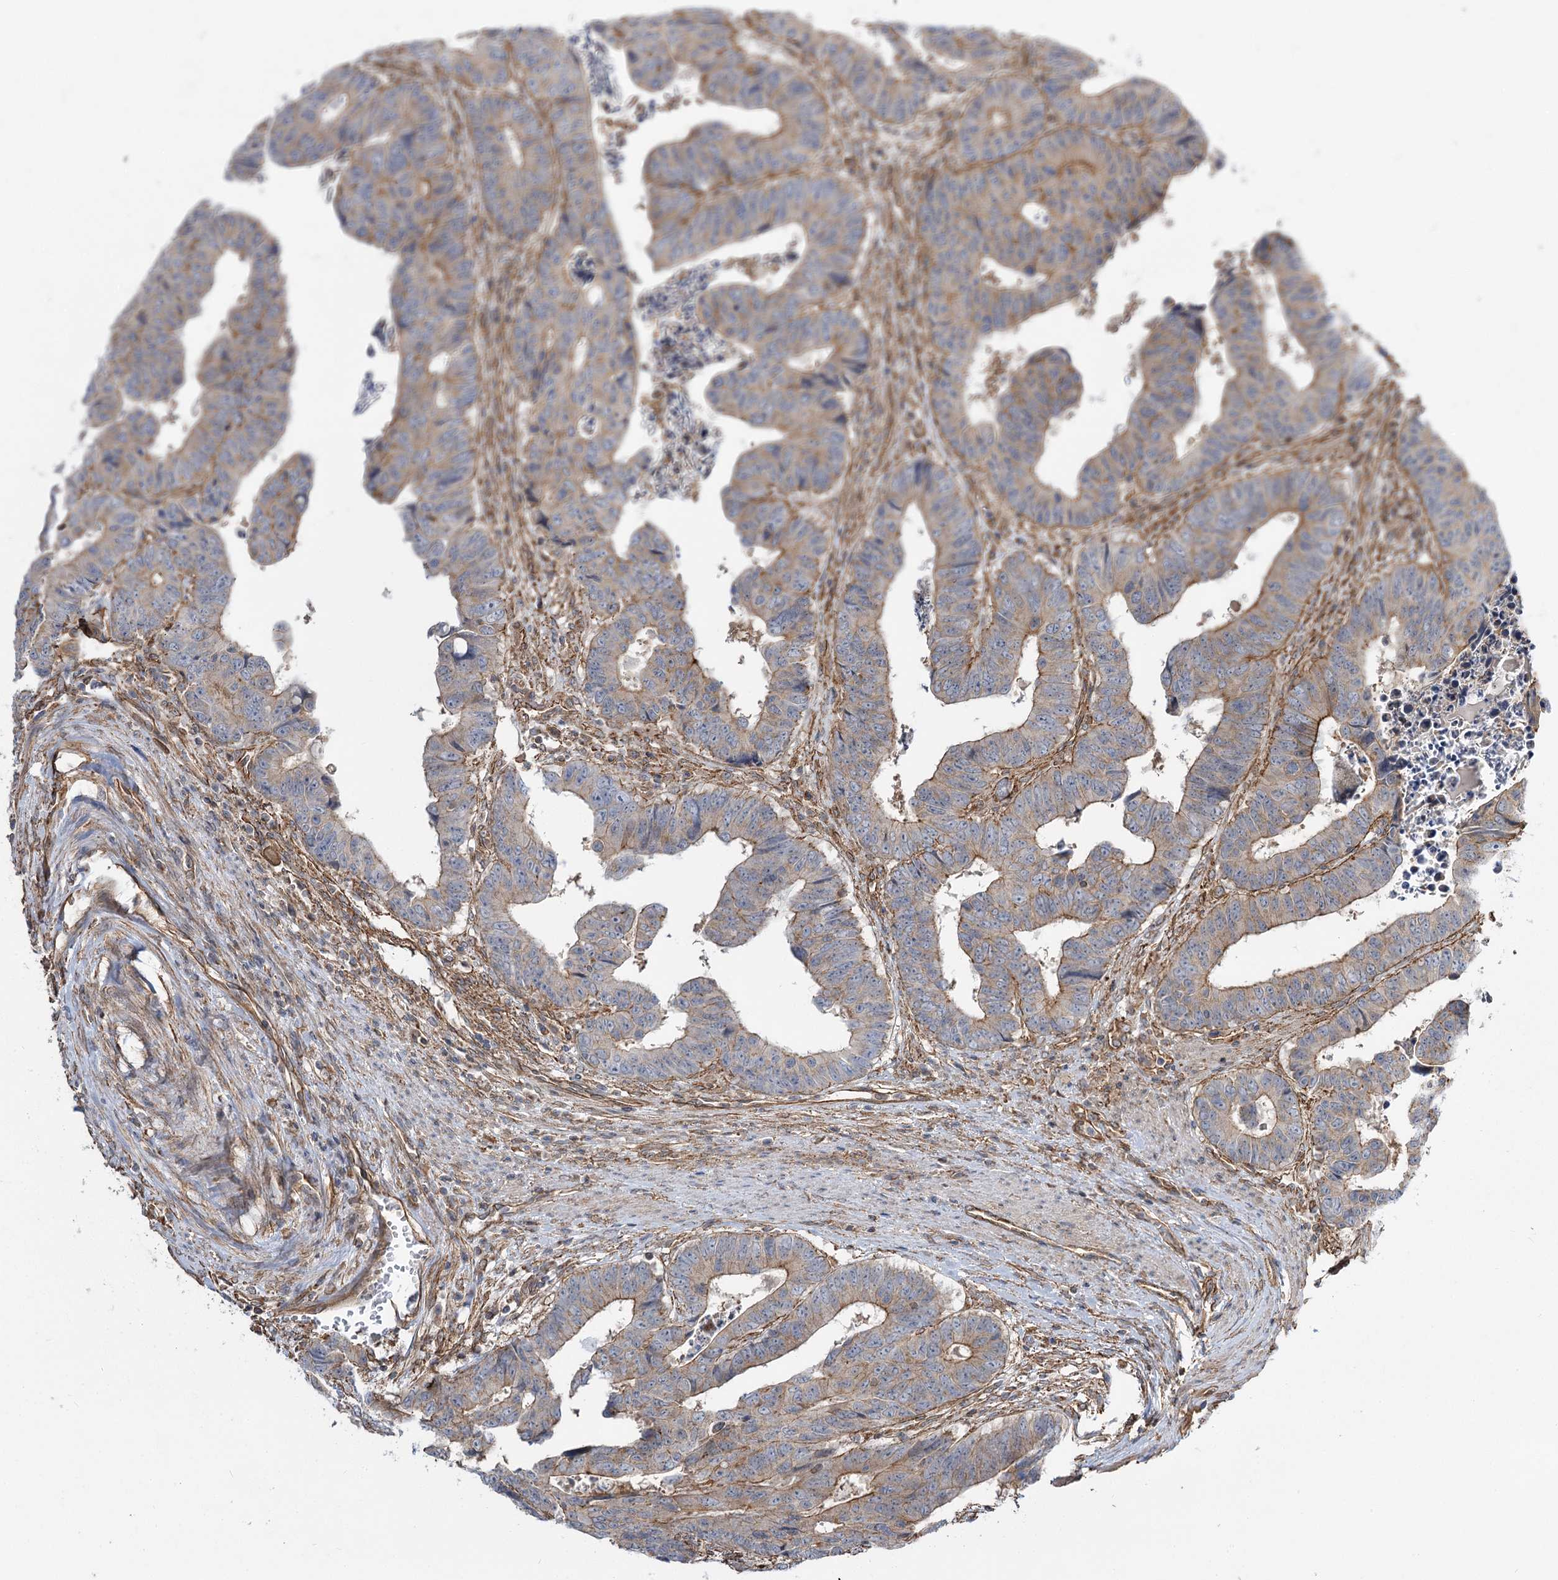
{"staining": {"intensity": "moderate", "quantity": "25%-75%", "location": "cytoplasmic/membranous"}, "tissue": "colorectal cancer", "cell_type": "Tumor cells", "image_type": "cancer", "snomed": [{"axis": "morphology", "description": "Adenocarcinoma, NOS"}, {"axis": "topography", "description": "Rectum"}], "caption": "Colorectal adenocarcinoma tissue shows moderate cytoplasmic/membranous staining in about 25%-75% of tumor cells", "gene": "SH3BP5L", "patient": {"sex": "male", "age": 84}}